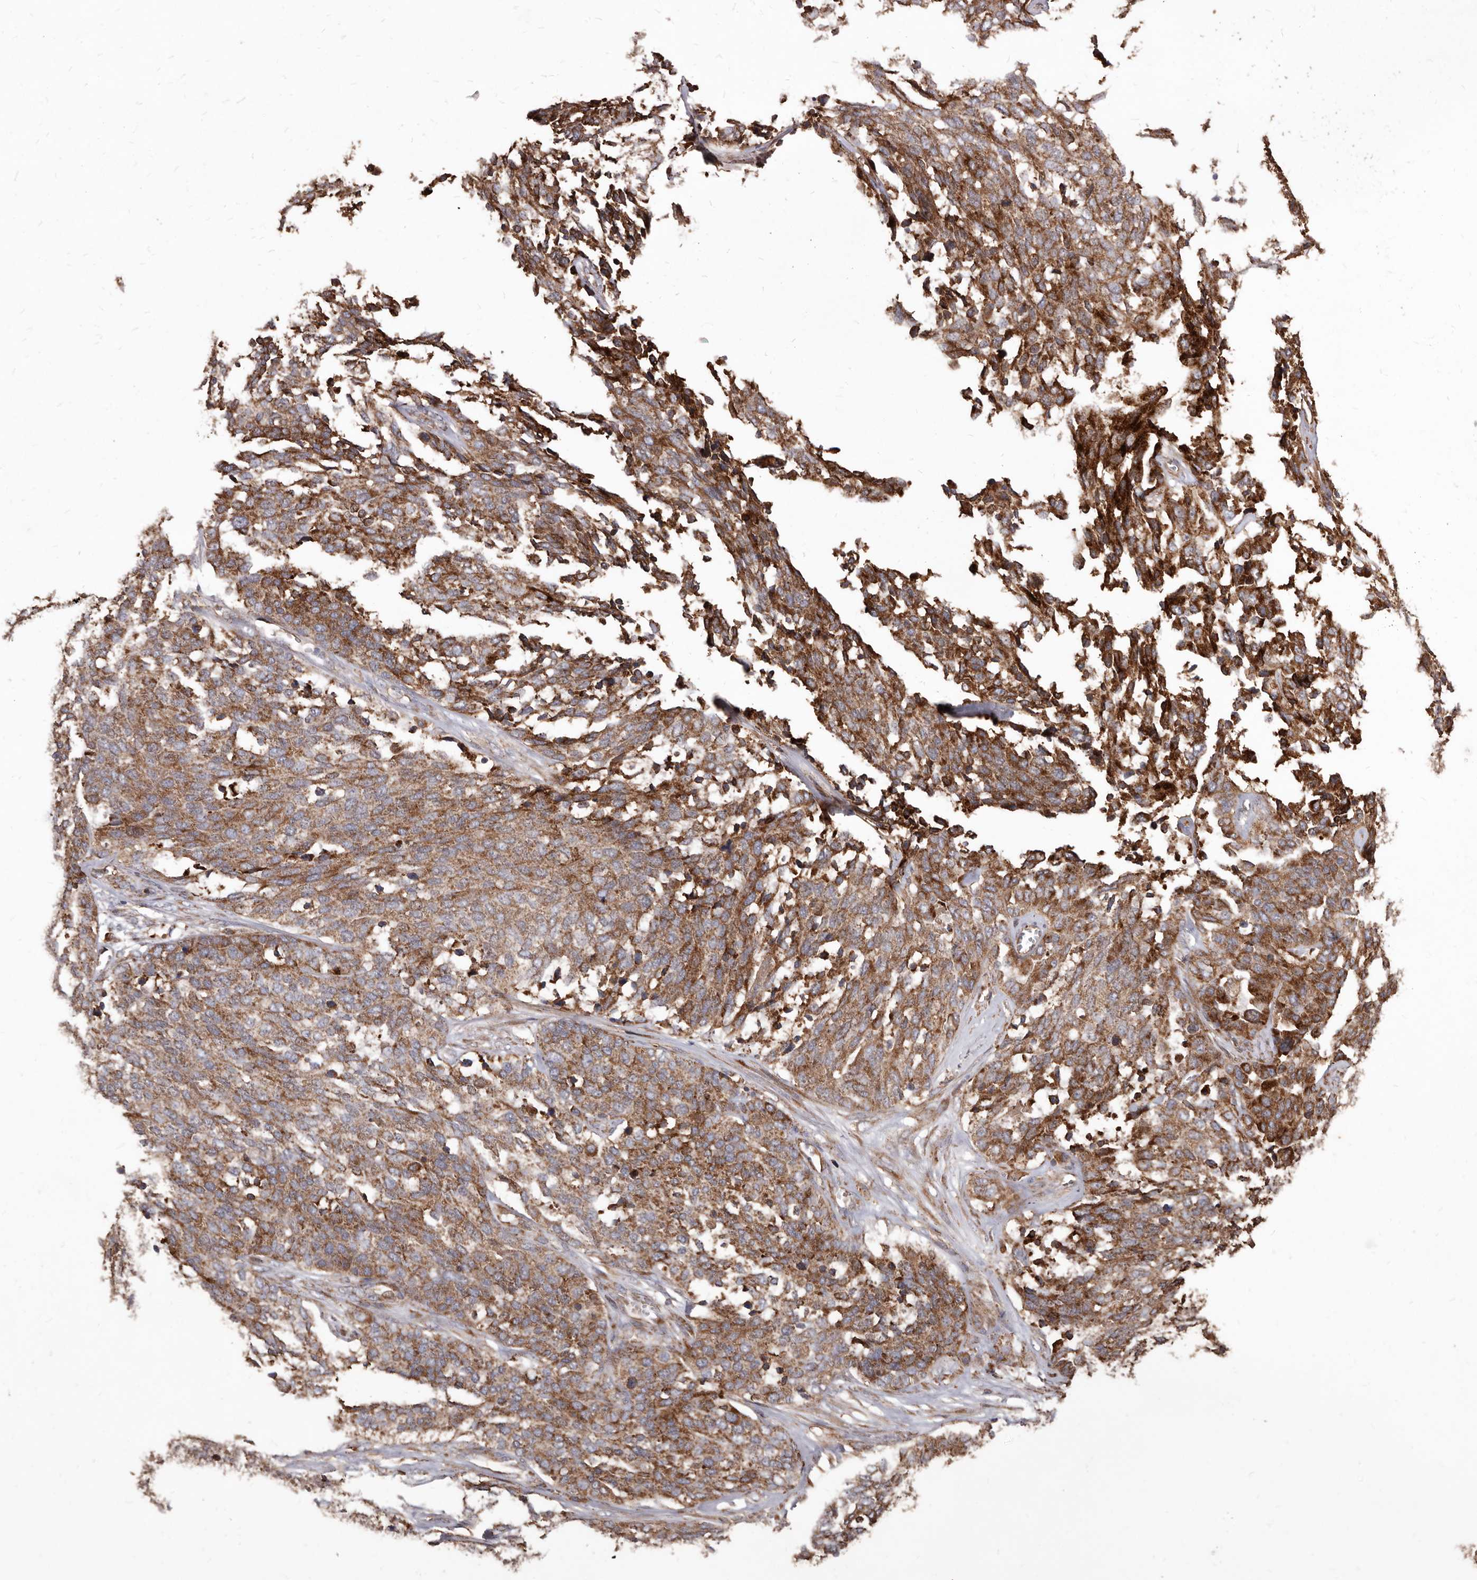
{"staining": {"intensity": "moderate", "quantity": ">75%", "location": "cytoplasmic/membranous"}, "tissue": "ovarian cancer", "cell_type": "Tumor cells", "image_type": "cancer", "snomed": [{"axis": "morphology", "description": "Cystadenocarcinoma, serous, NOS"}, {"axis": "topography", "description": "Ovary"}], "caption": "A histopathology image showing moderate cytoplasmic/membranous positivity in approximately >75% of tumor cells in serous cystadenocarcinoma (ovarian), as visualized by brown immunohistochemical staining.", "gene": "STEAP2", "patient": {"sex": "female", "age": 44}}